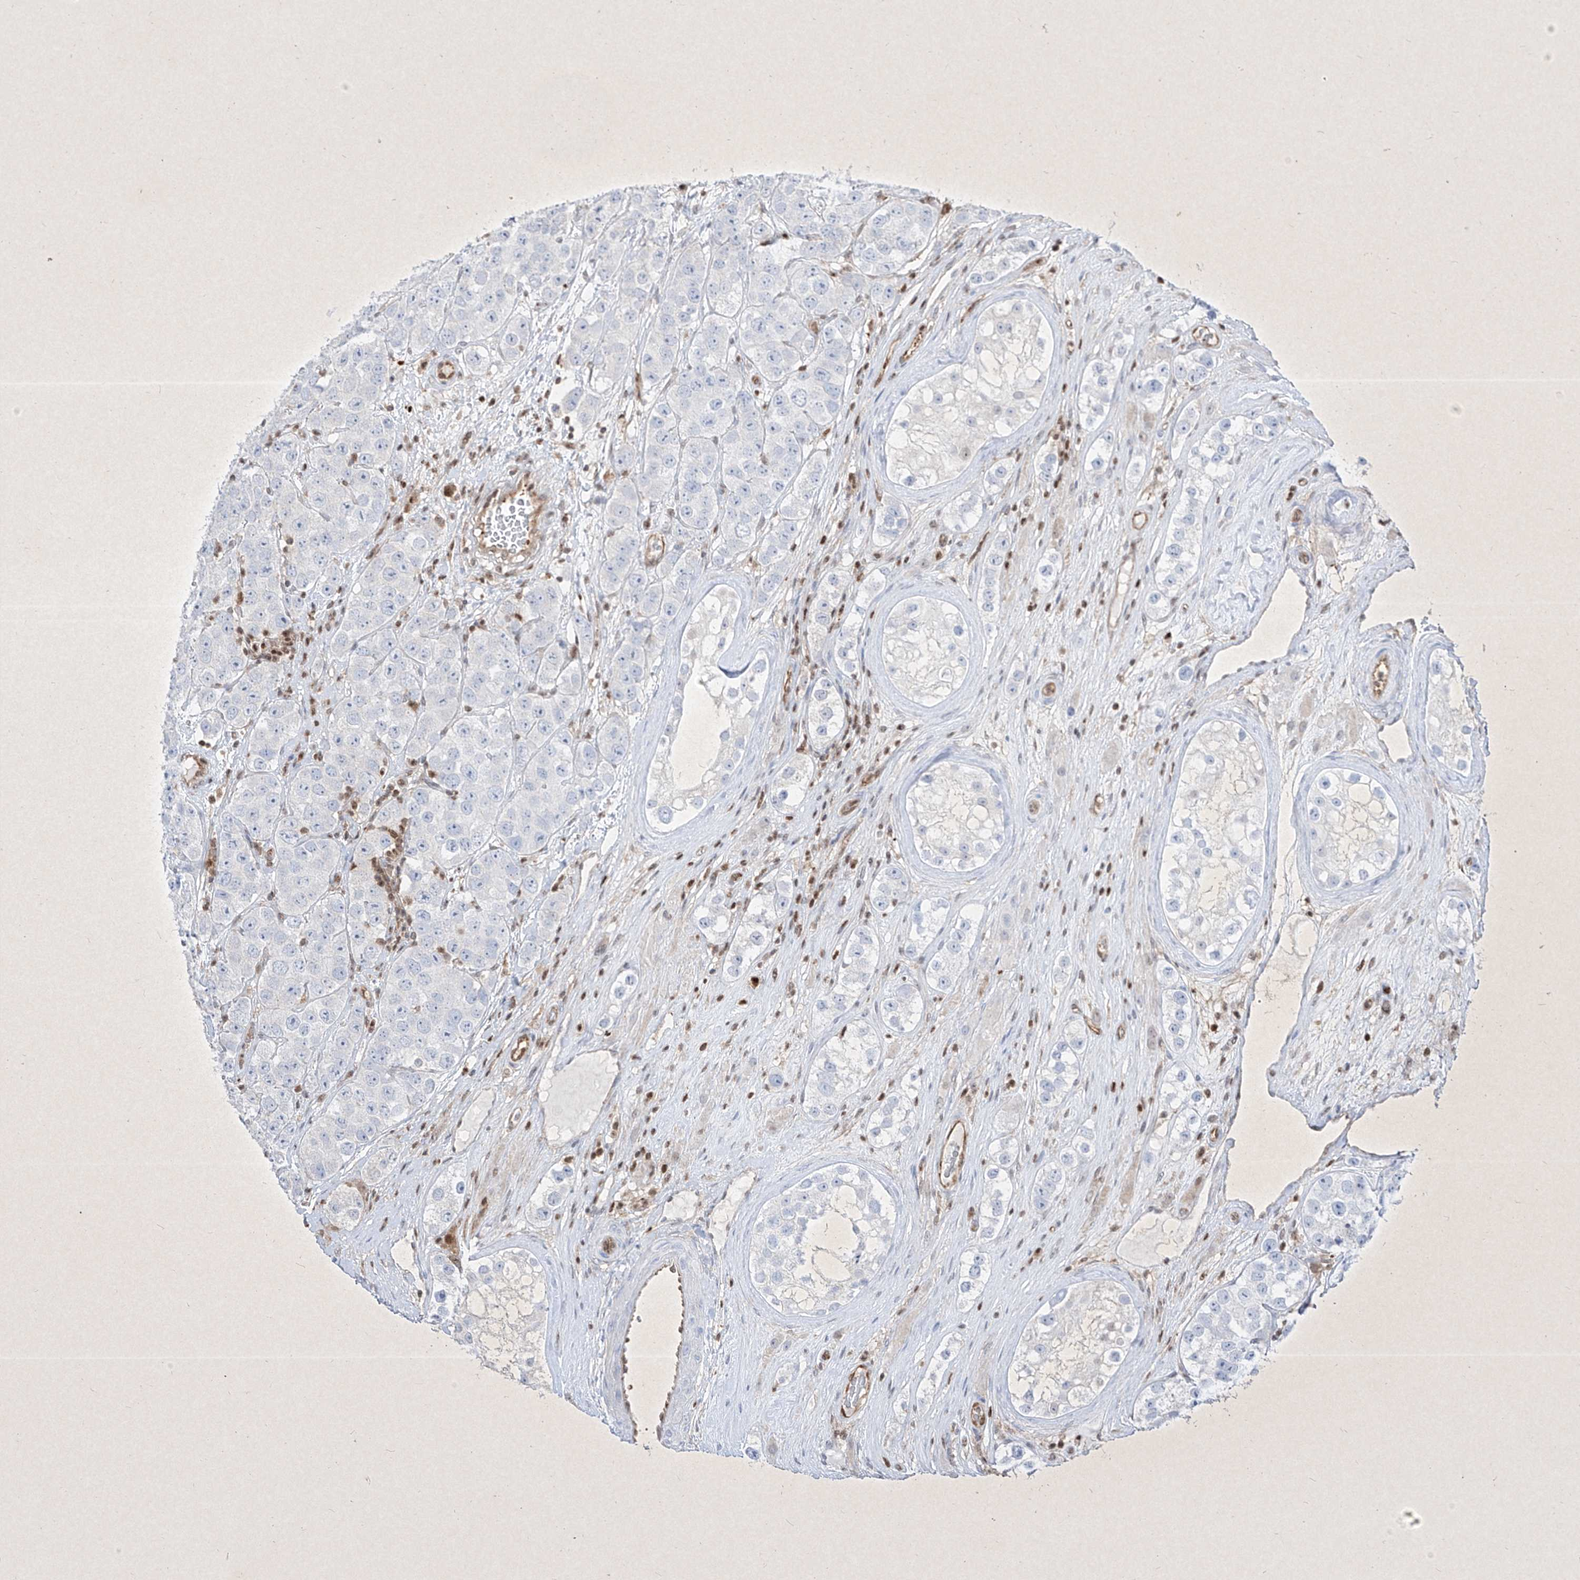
{"staining": {"intensity": "negative", "quantity": "none", "location": "none"}, "tissue": "testis cancer", "cell_type": "Tumor cells", "image_type": "cancer", "snomed": [{"axis": "morphology", "description": "Seminoma, NOS"}, {"axis": "topography", "description": "Testis"}], "caption": "Tumor cells are negative for brown protein staining in testis cancer (seminoma).", "gene": "PSMB10", "patient": {"sex": "male", "age": 28}}